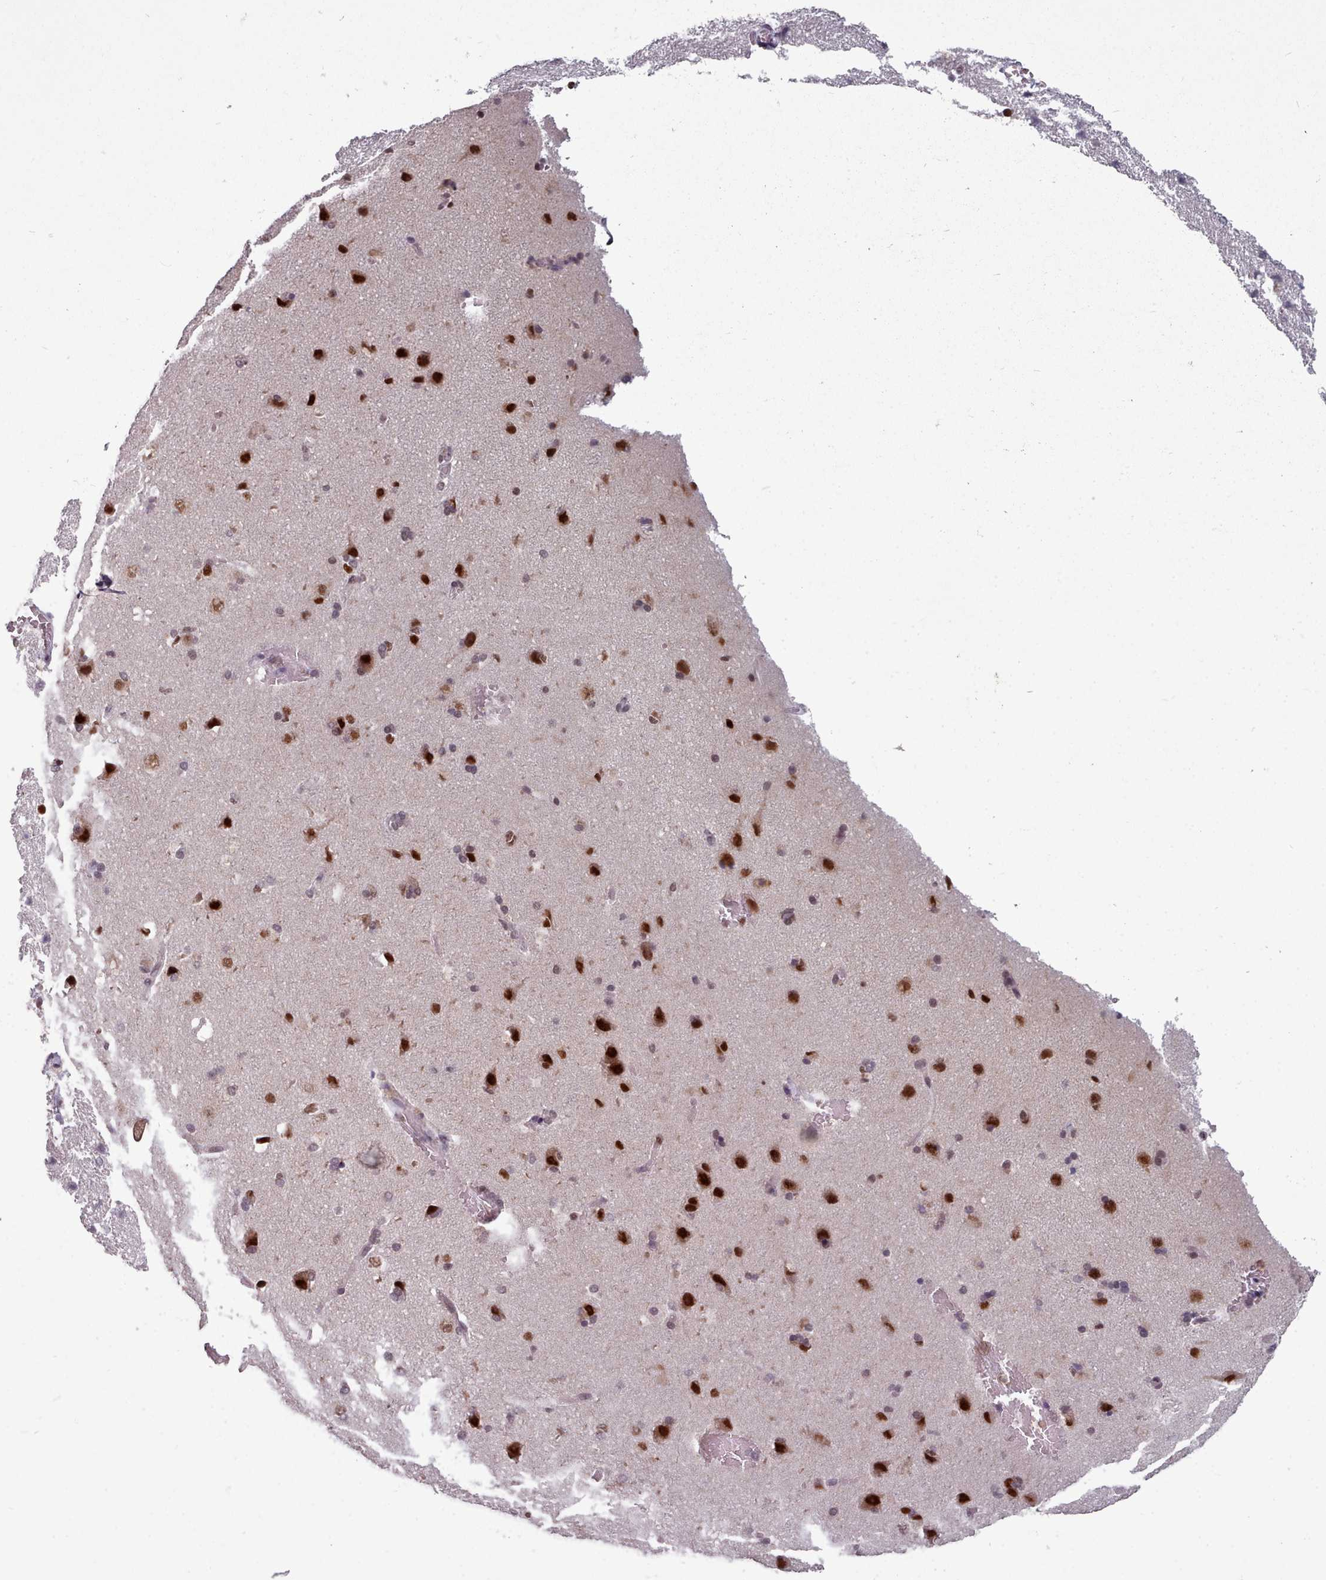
{"staining": {"intensity": "negative", "quantity": "none", "location": "none"}, "tissue": "cerebral cortex", "cell_type": "Endothelial cells", "image_type": "normal", "snomed": [{"axis": "morphology", "description": "Normal tissue, NOS"}, {"axis": "topography", "description": "Cerebral cortex"}], "caption": "Immunohistochemistry micrograph of unremarkable cerebral cortex: human cerebral cortex stained with DAB (3,3'-diaminobenzidine) shows no significant protein positivity in endothelial cells. (Brightfield microscopy of DAB (3,3'-diaminobenzidine) IHC at high magnification).", "gene": "SRSF9", "patient": {"sex": "male", "age": 62}}